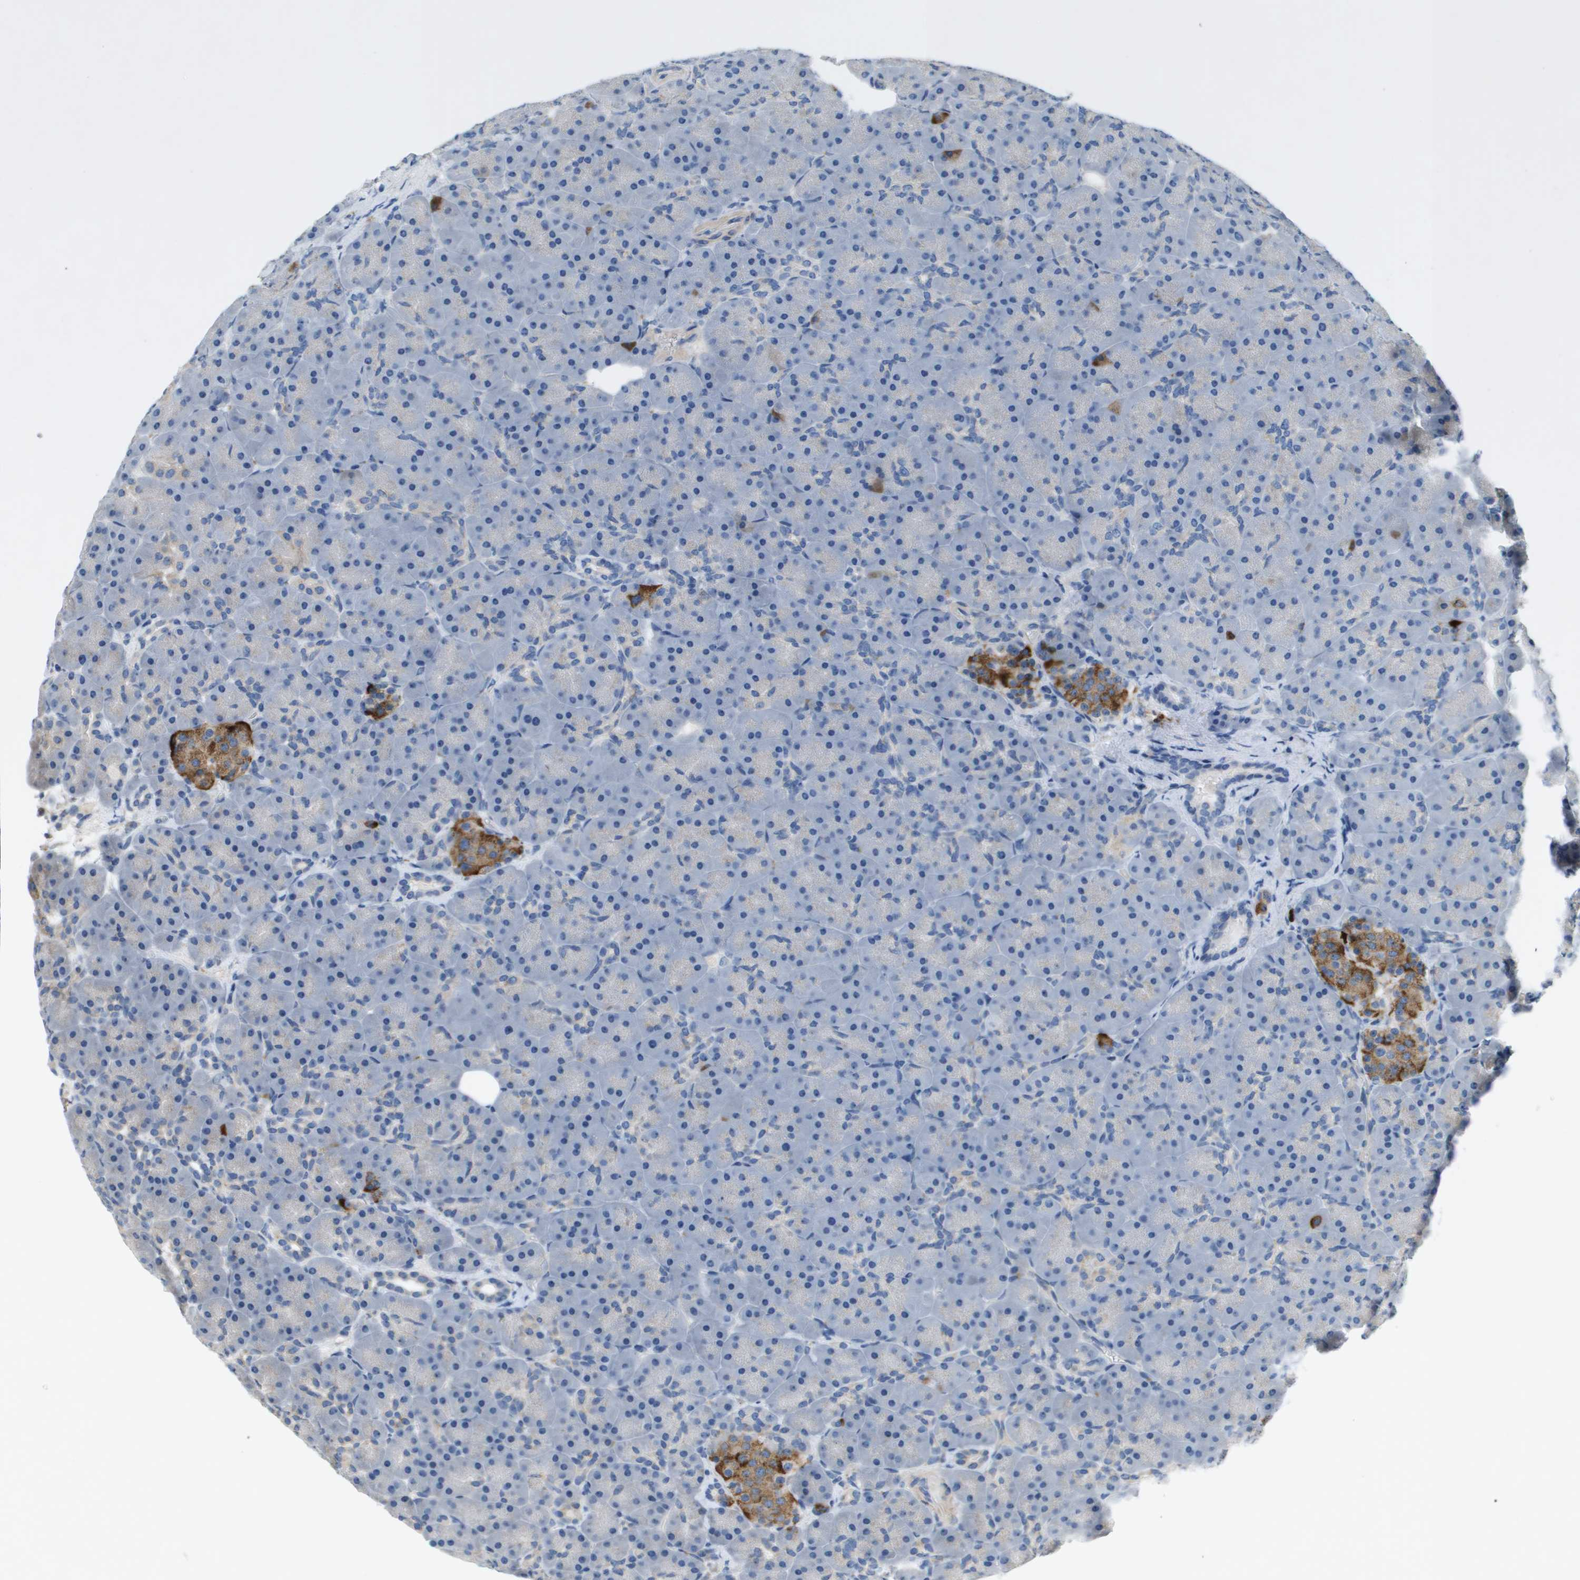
{"staining": {"intensity": "strong", "quantity": "<25%", "location": "cytoplasmic/membranous"}, "tissue": "pancreas", "cell_type": "Exocrine glandular cells", "image_type": "normal", "snomed": [{"axis": "morphology", "description": "Normal tissue, NOS"}, {"axis": "topography", "description": "Pancreas"}], "caption": "Immunohistochemical staining of normal pancreas exhibits medium levels of strong cytoplasmic/membranous positivity in about <25% of exocrine glandular cells. (DAB (3,3'-diaminobenzidine) IHC with brightfield microscopy, high magnification).", "gene": "B3GNT5", "patient": {"sex": "male", "age": 66}}